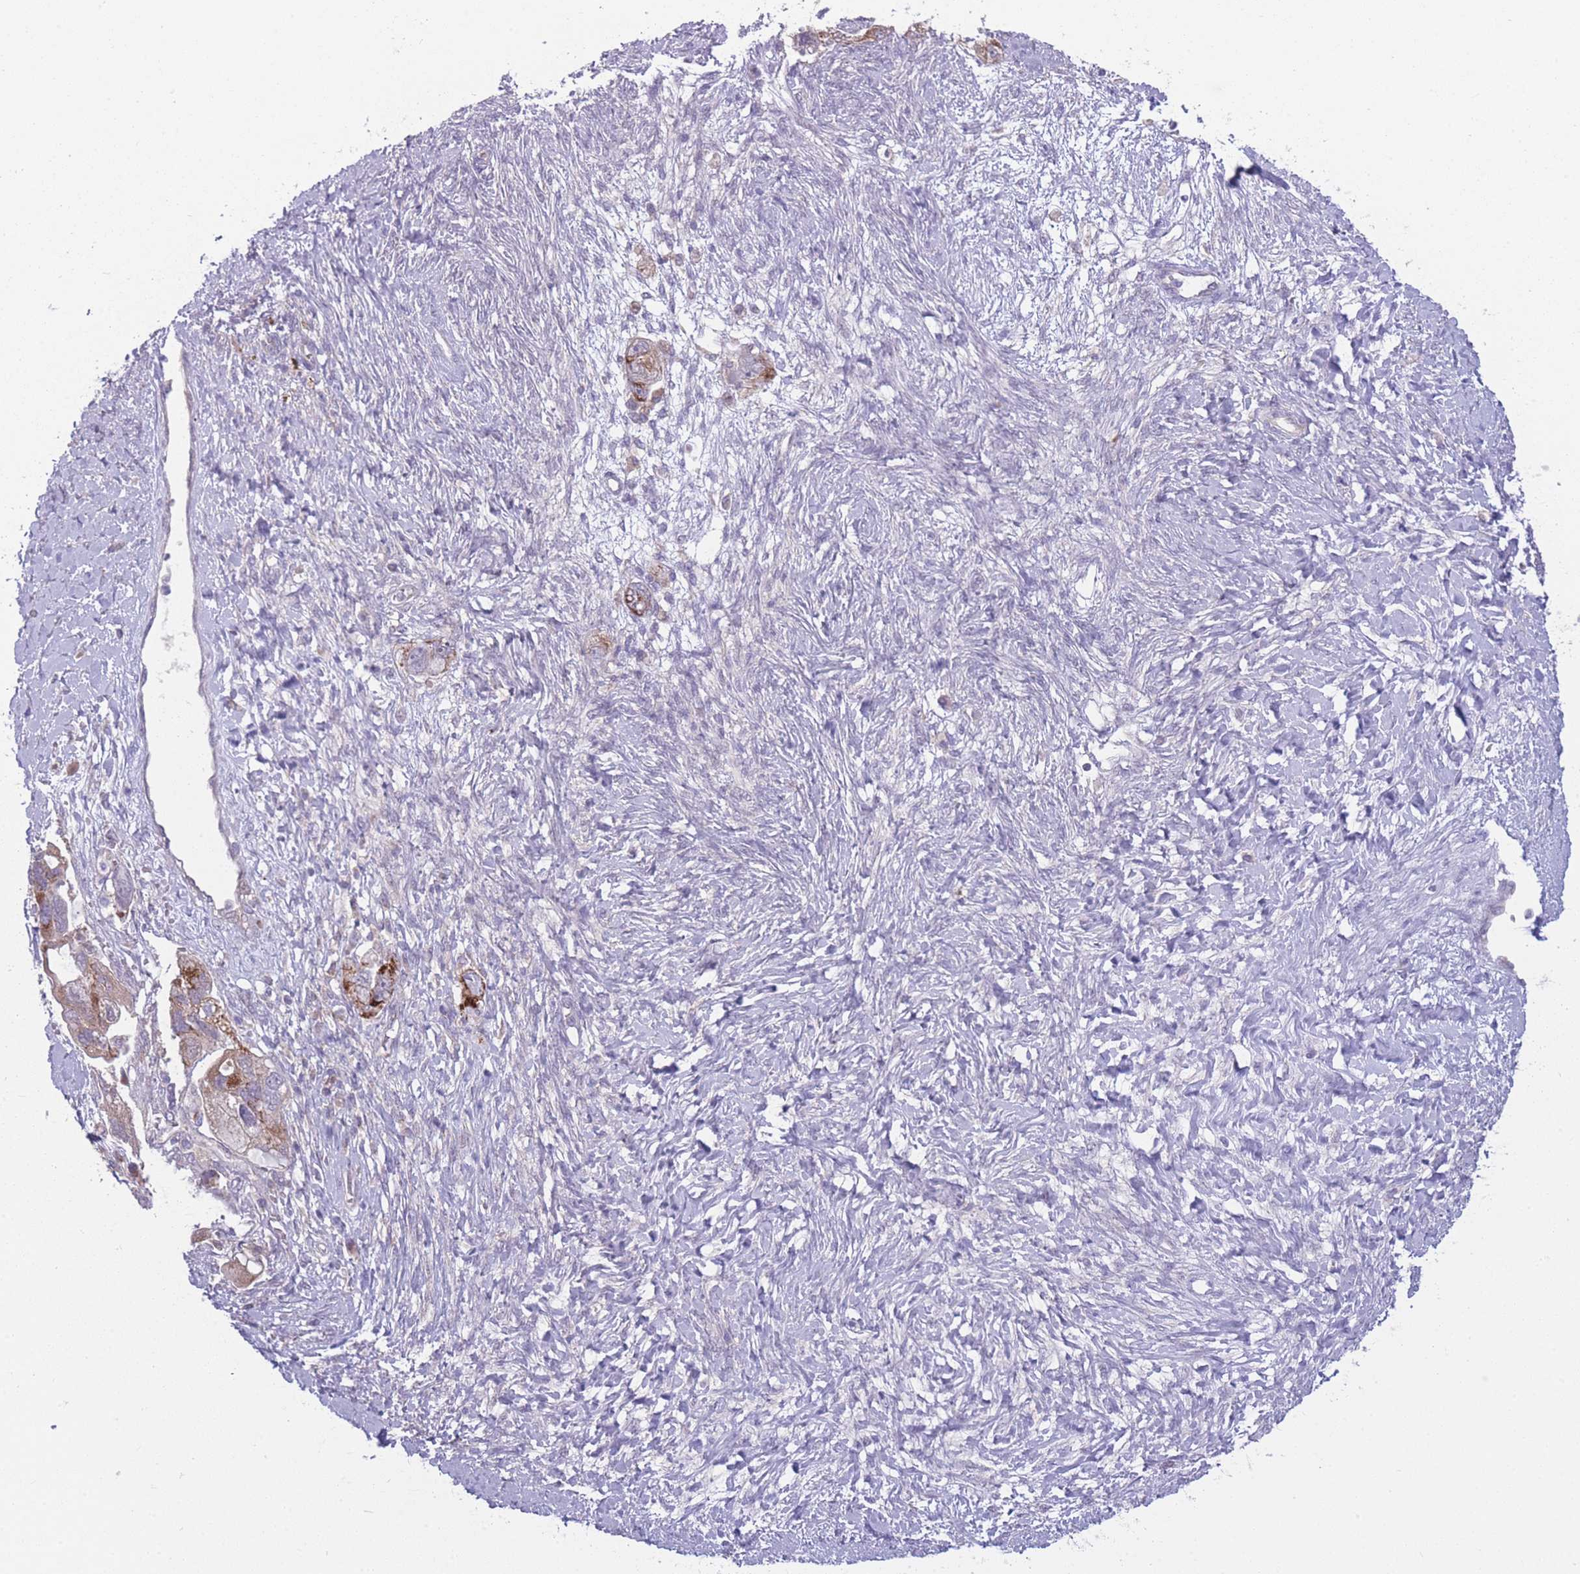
{"staining": {"intensity": "moderate", "quantity": ">75%", "location": "cytoplasmic/membranous"}, "tissue": "ovarian cancer", "cell_type": "Tumor cells", "image_type": "cancer", "snomed": [{"axis": "morphology", "description": "Carcinoma, NOS"}, {"axis": "morphology", "description": "Cystadenocarcinoma, serous, NOS"}, {"axis": "topography", "description": "Ovary"}], "caption": "Ovarian serous cystadenocarcinoma was stained to show a protein in brown. There is medium levels of moderate cytoplasmic/membranous positivity in about >75% of tumor cells. Using DAB (3,3'-diaminobenzidine) (brown) and hematoxylin (blue) stains, captured at high magnification using brightfield microscopy.", "gene": "CCT6B", "patient": {"sex": "female", "age": 69}}